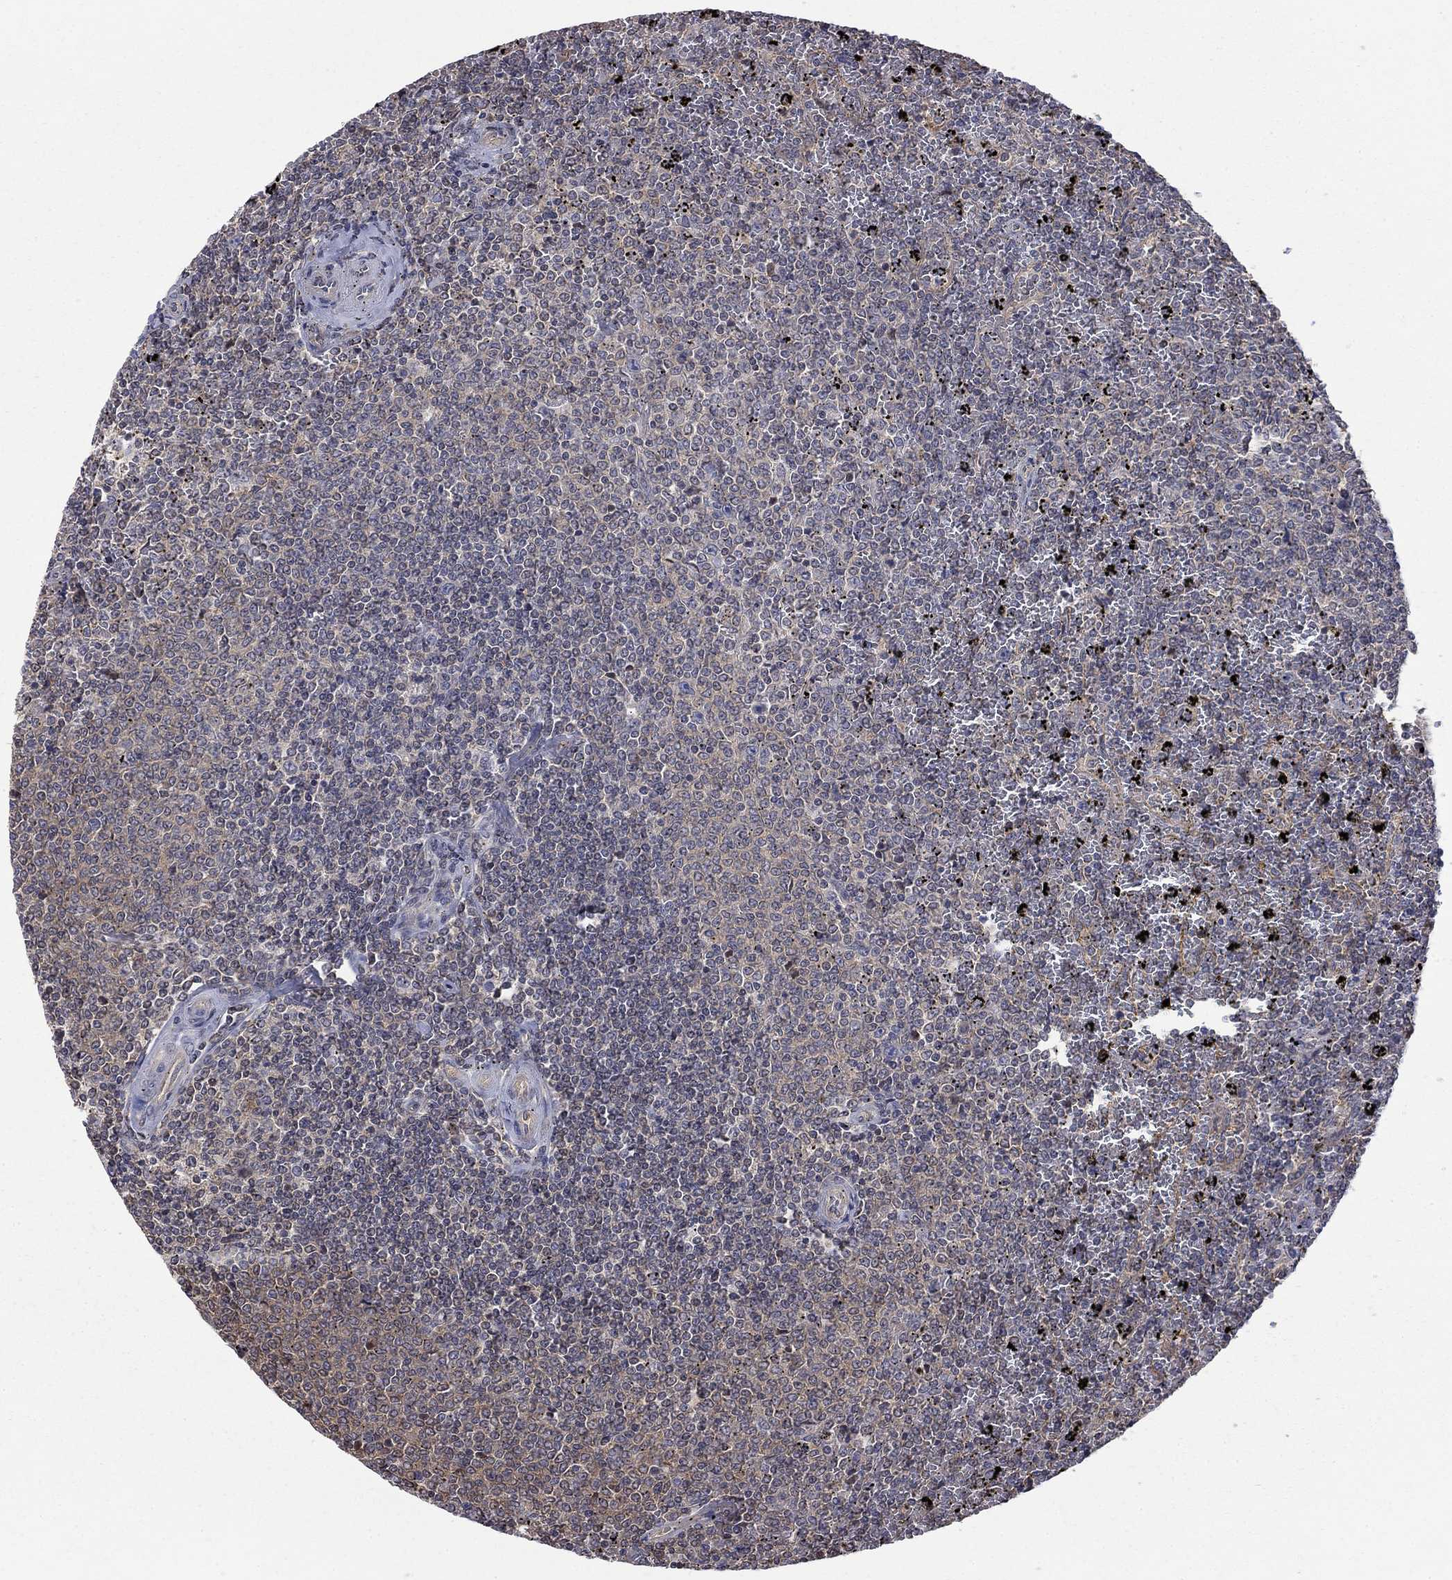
{"staining": {"intensity": "negative", "quantity": "none", "location": "none"}, "tissue": "lymphoma", "cell_type": "Tumor cells", "image_type": "cancer", "snomed": [{"axis": "morphology", "description": "Malignant lymphoma, non-Hodgkin's type, Low grade"}, {"axis": "topography", "description": "Spleen"}], "caption": "Tumor cells are negative for brown protein staining in lymphoma. The staining was performed using DAB to visualize the protein expression in brown, while the nuclei were stained in blue with hematoxylin (Magnification: 20x).", "gene": "PDZD2", "patient": {"sex": "female", "age": 77}}